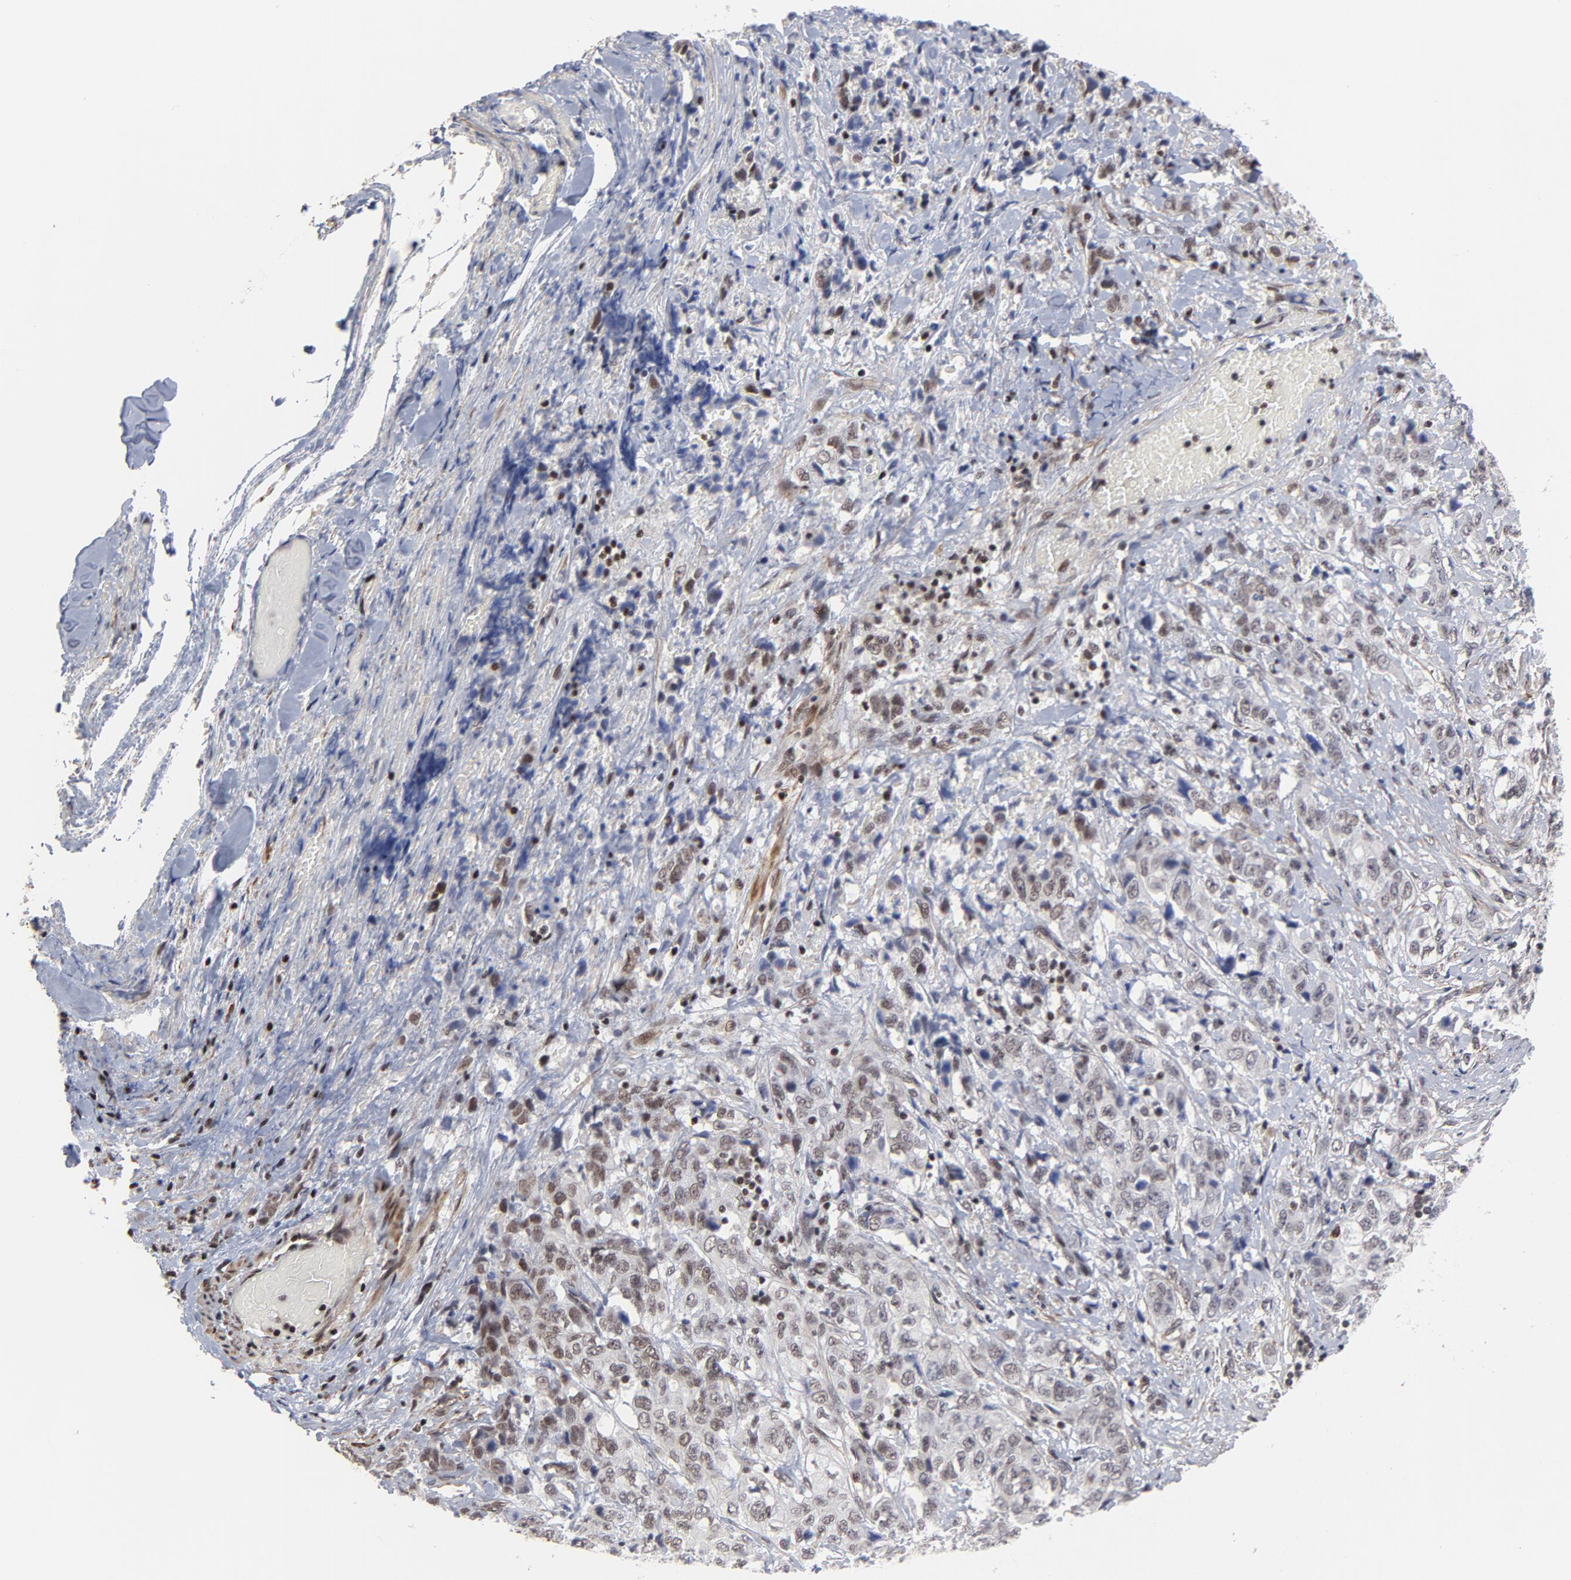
{"staining": {"intensity": "strong", "quantity": ">75%", "location": "nuclear"}, "tissue": "stomach cancer", "cell_type": "Tumor cells", "image_type": "cancer", "snomed": [{"axis": "morphology", "description": "Adenocarcinoma, NOS"}, {"axis": "topography", "description": "Stomach"}], "caption": "Stomach cancer (adenocarcinoma) was stained to show a protein in brown. There is high levels of strong nuclear expression in approximately >75% of tumor cells. The staining is performed using DAB brown chromogen to label protein expression. The nuclei are counter-stained blue using hematoxylin.", "gene": "CTCF", "patient": {"sex": "male", "age": 48}}